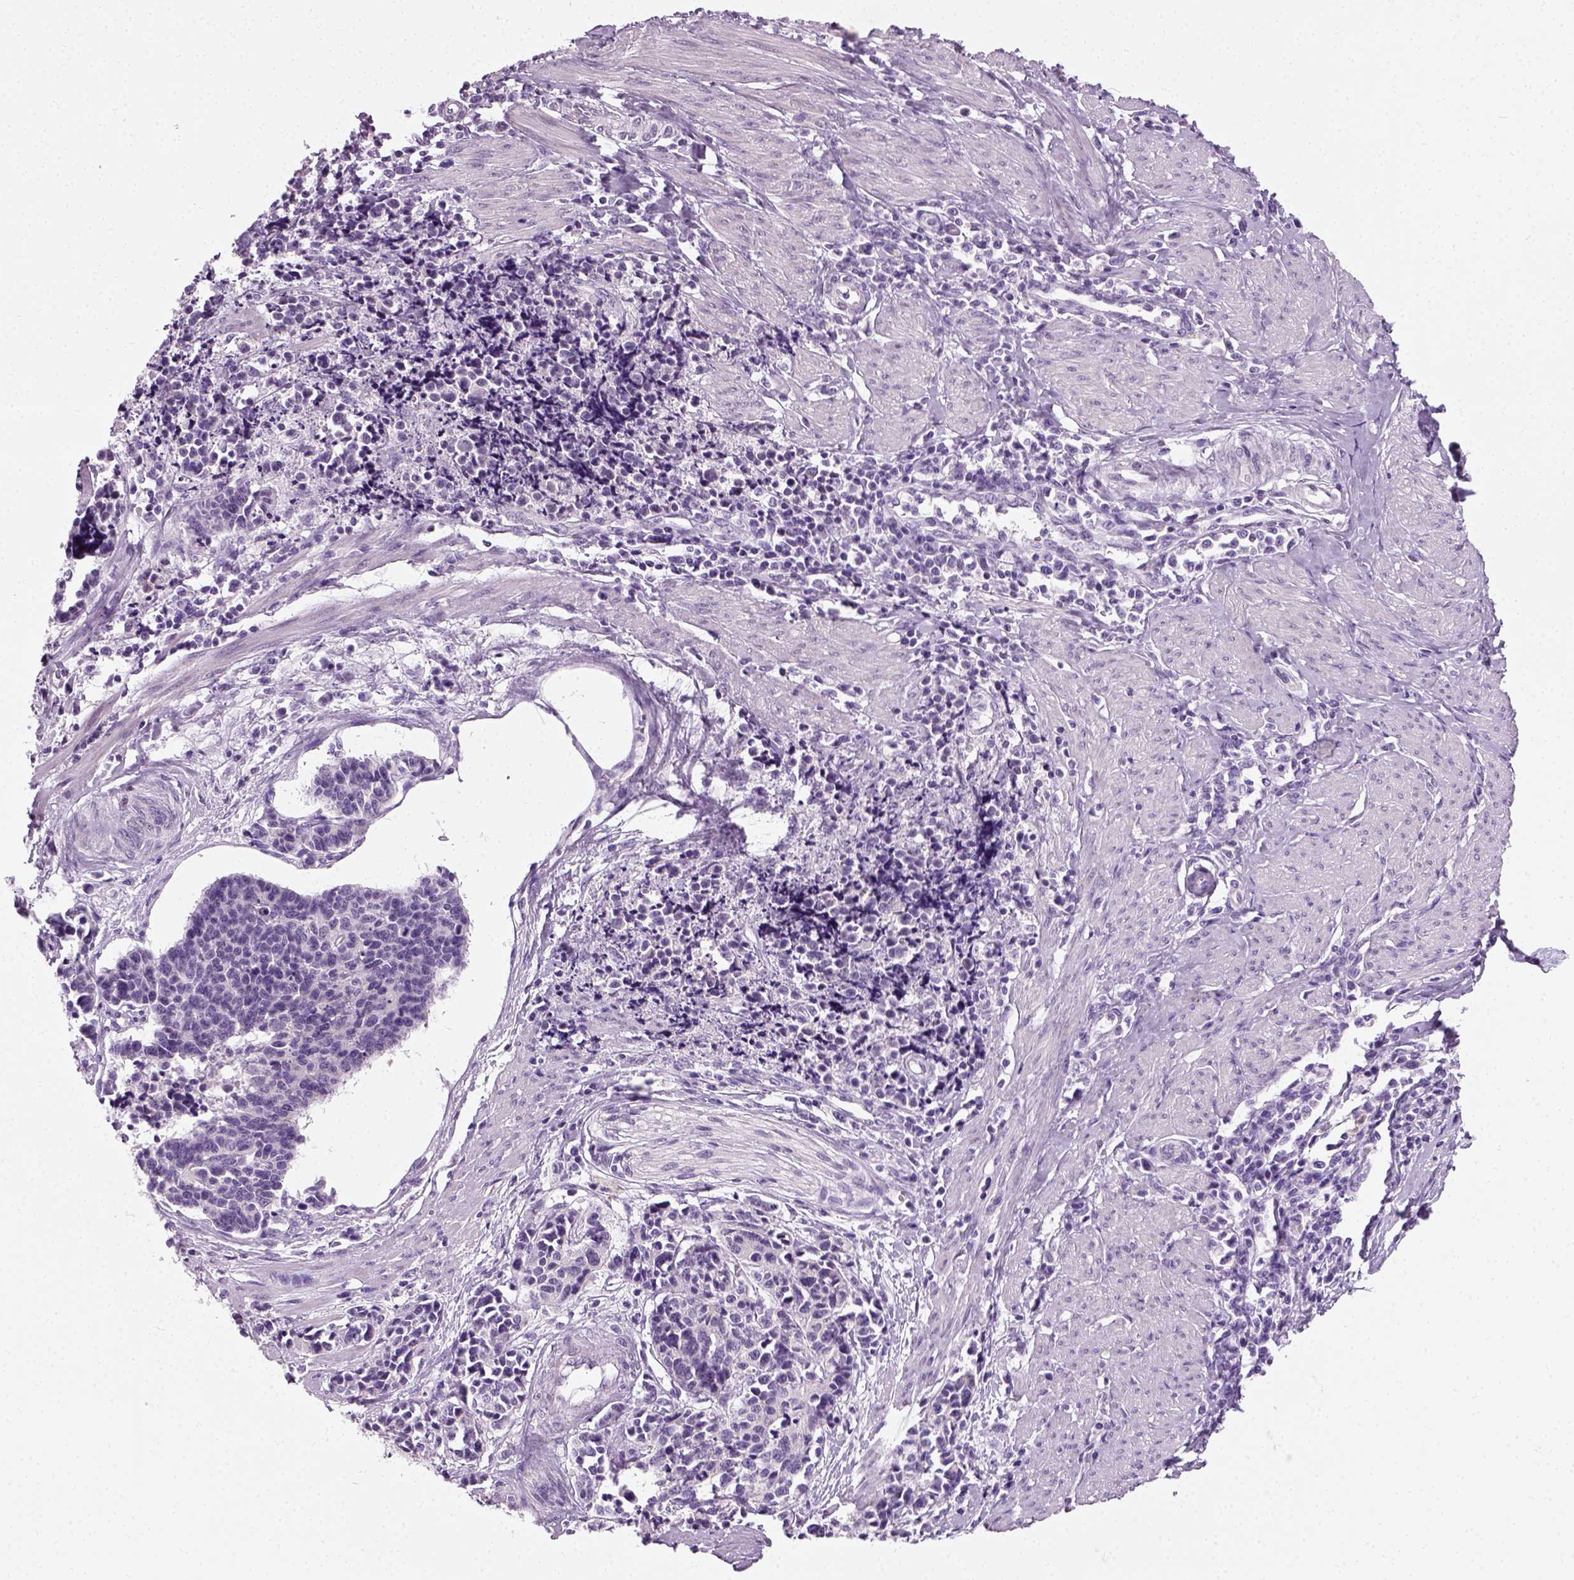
{"staining": {"intensity": "negative", "quantity": "none", "location": "none"}, "tissue": "cervical cancer", "cell_type": "Tumor cells", "image_type": "cancer", "snomed": [{"axis": "morphology", "description": "Squamous cell carcinoma, NOS"}, {"axis": "topography", "description": "Cervix"}], "caption": "The immunohistochemistry (IHC) micrograph has no significant staining in tumor cells of cervical cancer tissue. The staining was performed using DAB to visualize the protein expression in brown, while the nuclei were stained in blue with hematoxylin (Magnification: 20x).", "gene": "SPATA31E1", "patient": {"sex": "female", "age": 35}}